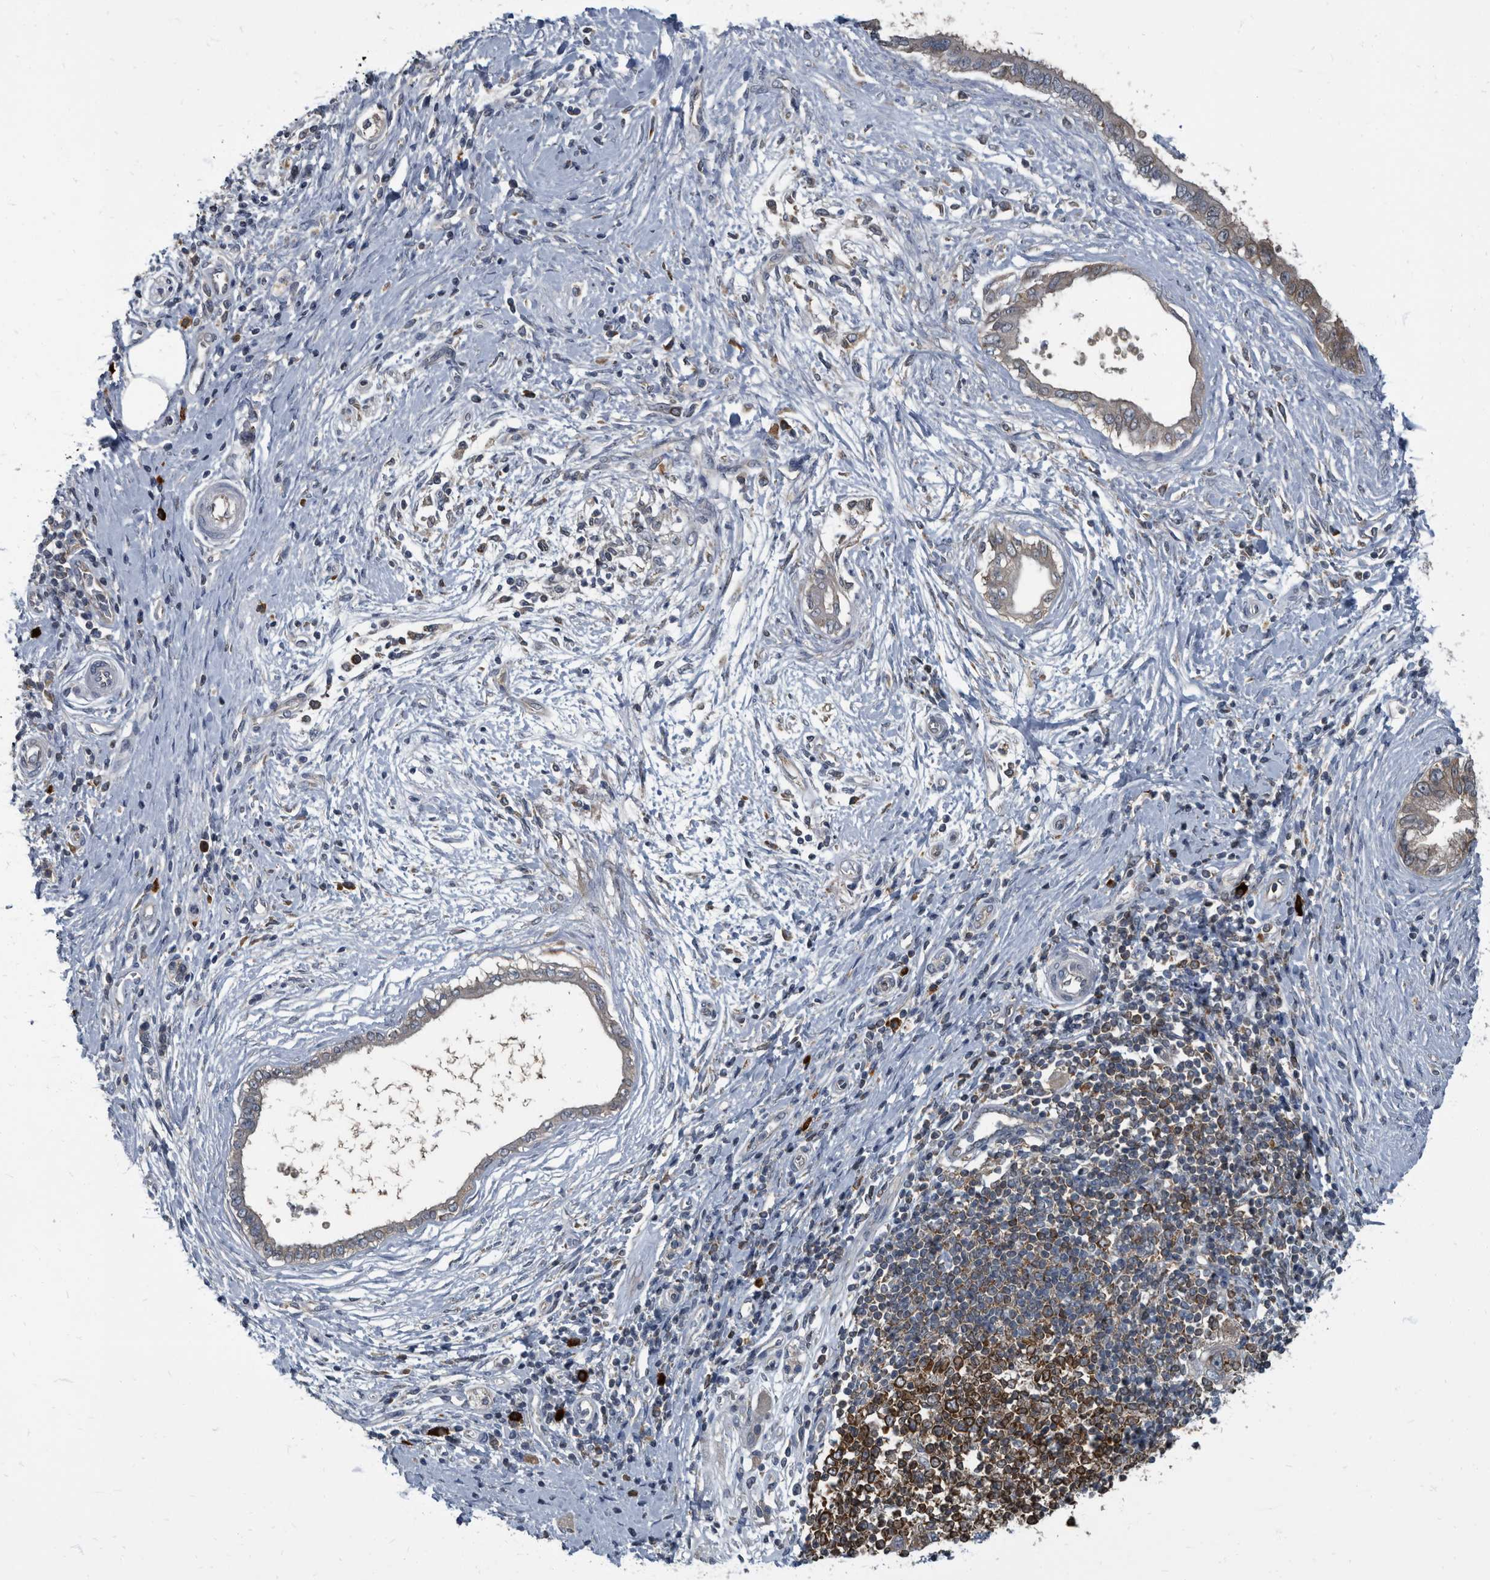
{"staining": {"intensity": "moderate", "quantity": "25%-75%", "location": "cytoplasmic/membranous"}, "tissue": "pancreatic cancer", "cell_type": "Tumor cells", "image_type": "cancer", "snomed": [{"axis": "morphology", "description": "Adenocarcinoma, NOS"}, {"axis": "topography", "description": "Pancreas"}], "caption": "Human adenocarcinoma (pancreatic) stained with a brown dye reveals moderate cytoplasmic/membranous positive staining in about 25%-75% of tumor cells.", "gene": "CDV3", "patient": {"sex": "female", "age": 72}}